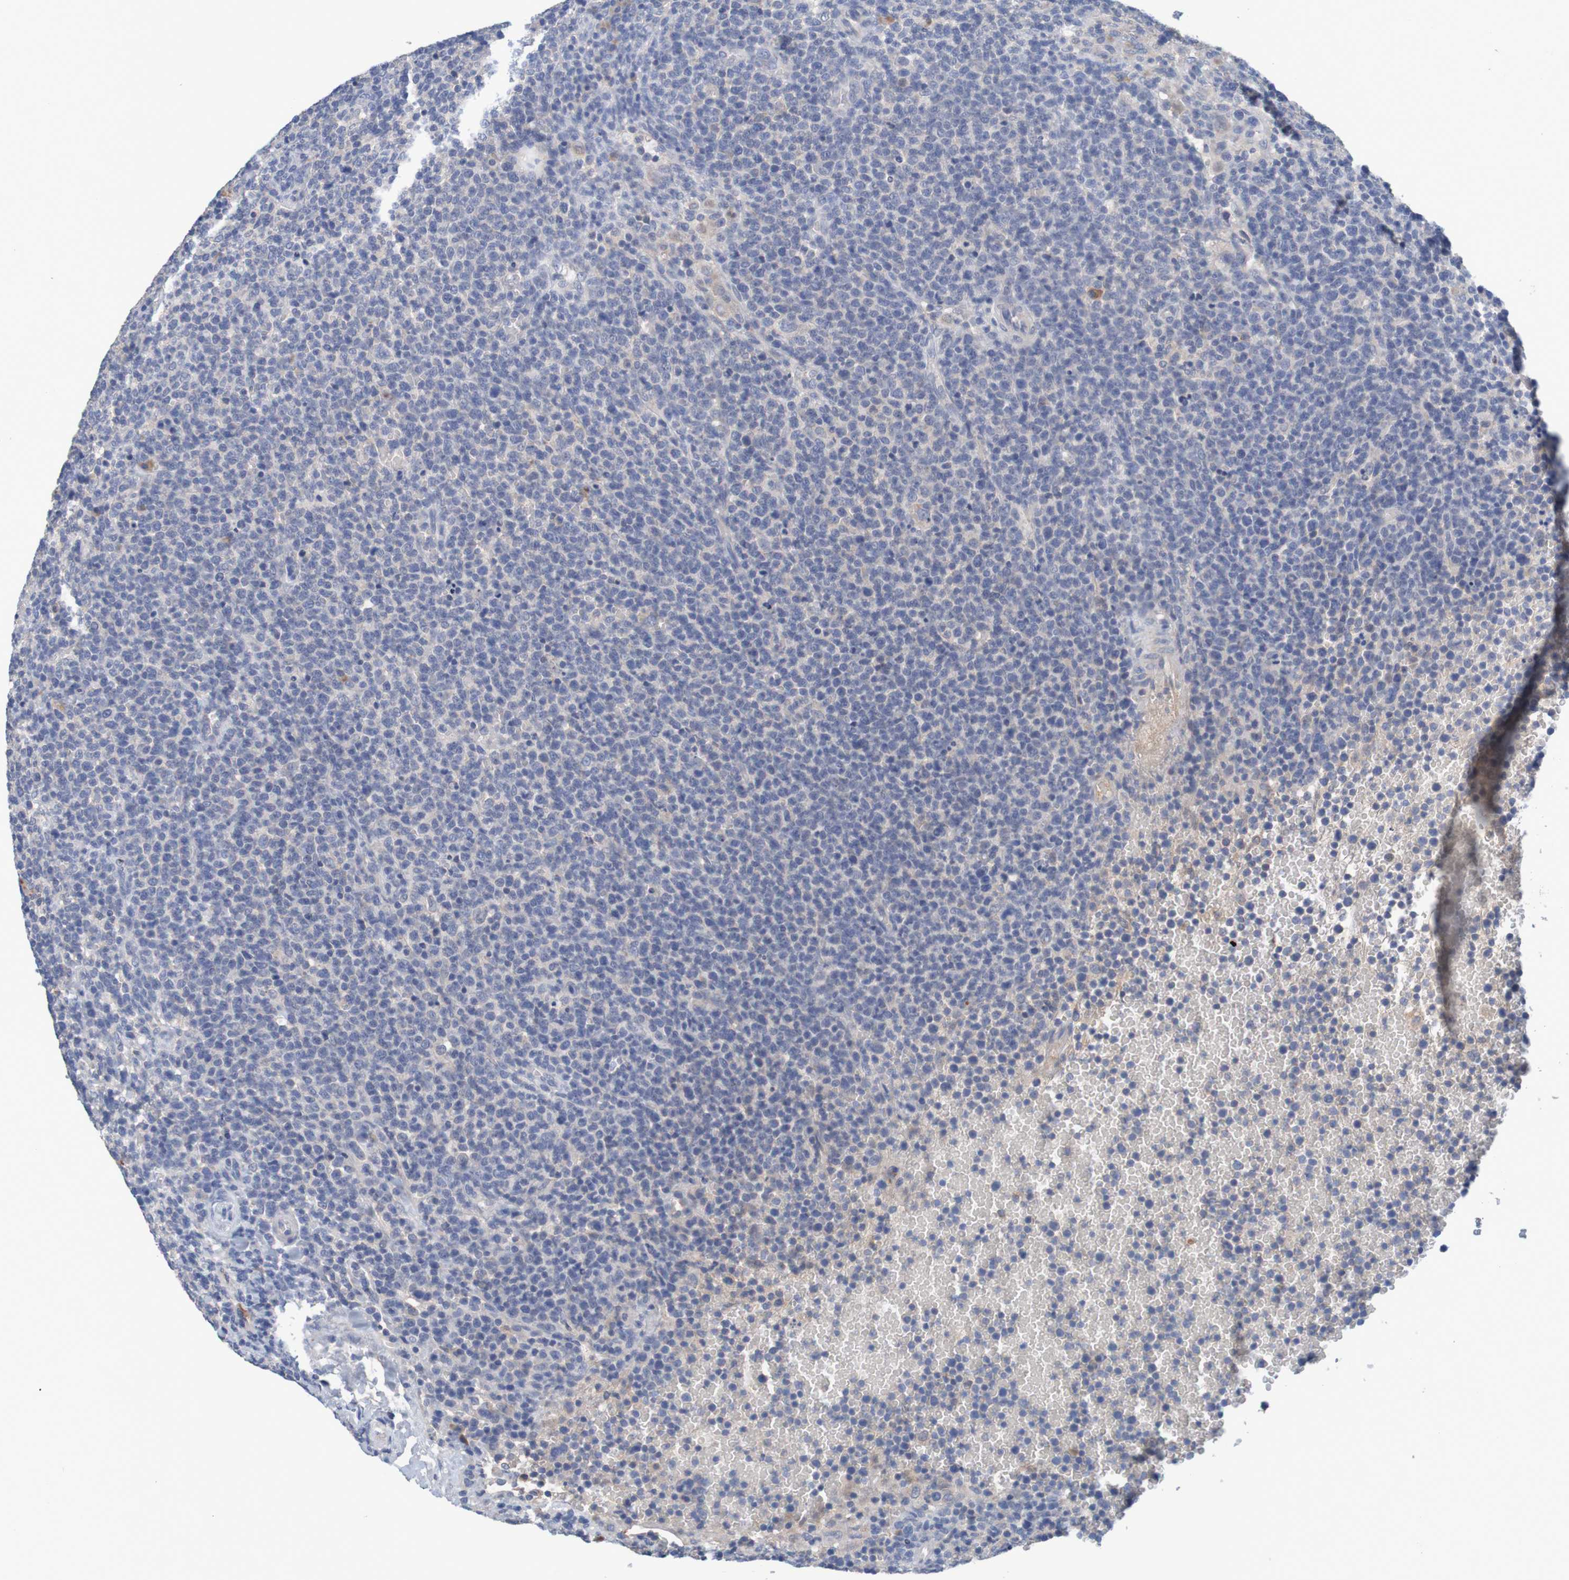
{"staining": {"intensity": "weak", "quantity": "25%-75%", "location": "cytoplasmic/membranous"}, "tissue": "lymphoma", "cell_type": "Tumor cells", "image_type": "cancer", "snomed": [{"axis": "morphology", "description": "Malignant lymphoma, non-Hodgkin's type, High grade"}, {"axis": "topography", "description": "Lymph node"}], "caption": "A low amount of weak cytoplasmic/membranous positivity is appreciated in approximately 25%-75% of tumor cells in lymphoma tissue. (brown staining indicates protein expression, while blue staining denotes nuclei).", "gene": "LTA", "patient": {"sex": "male", "age": 61}}